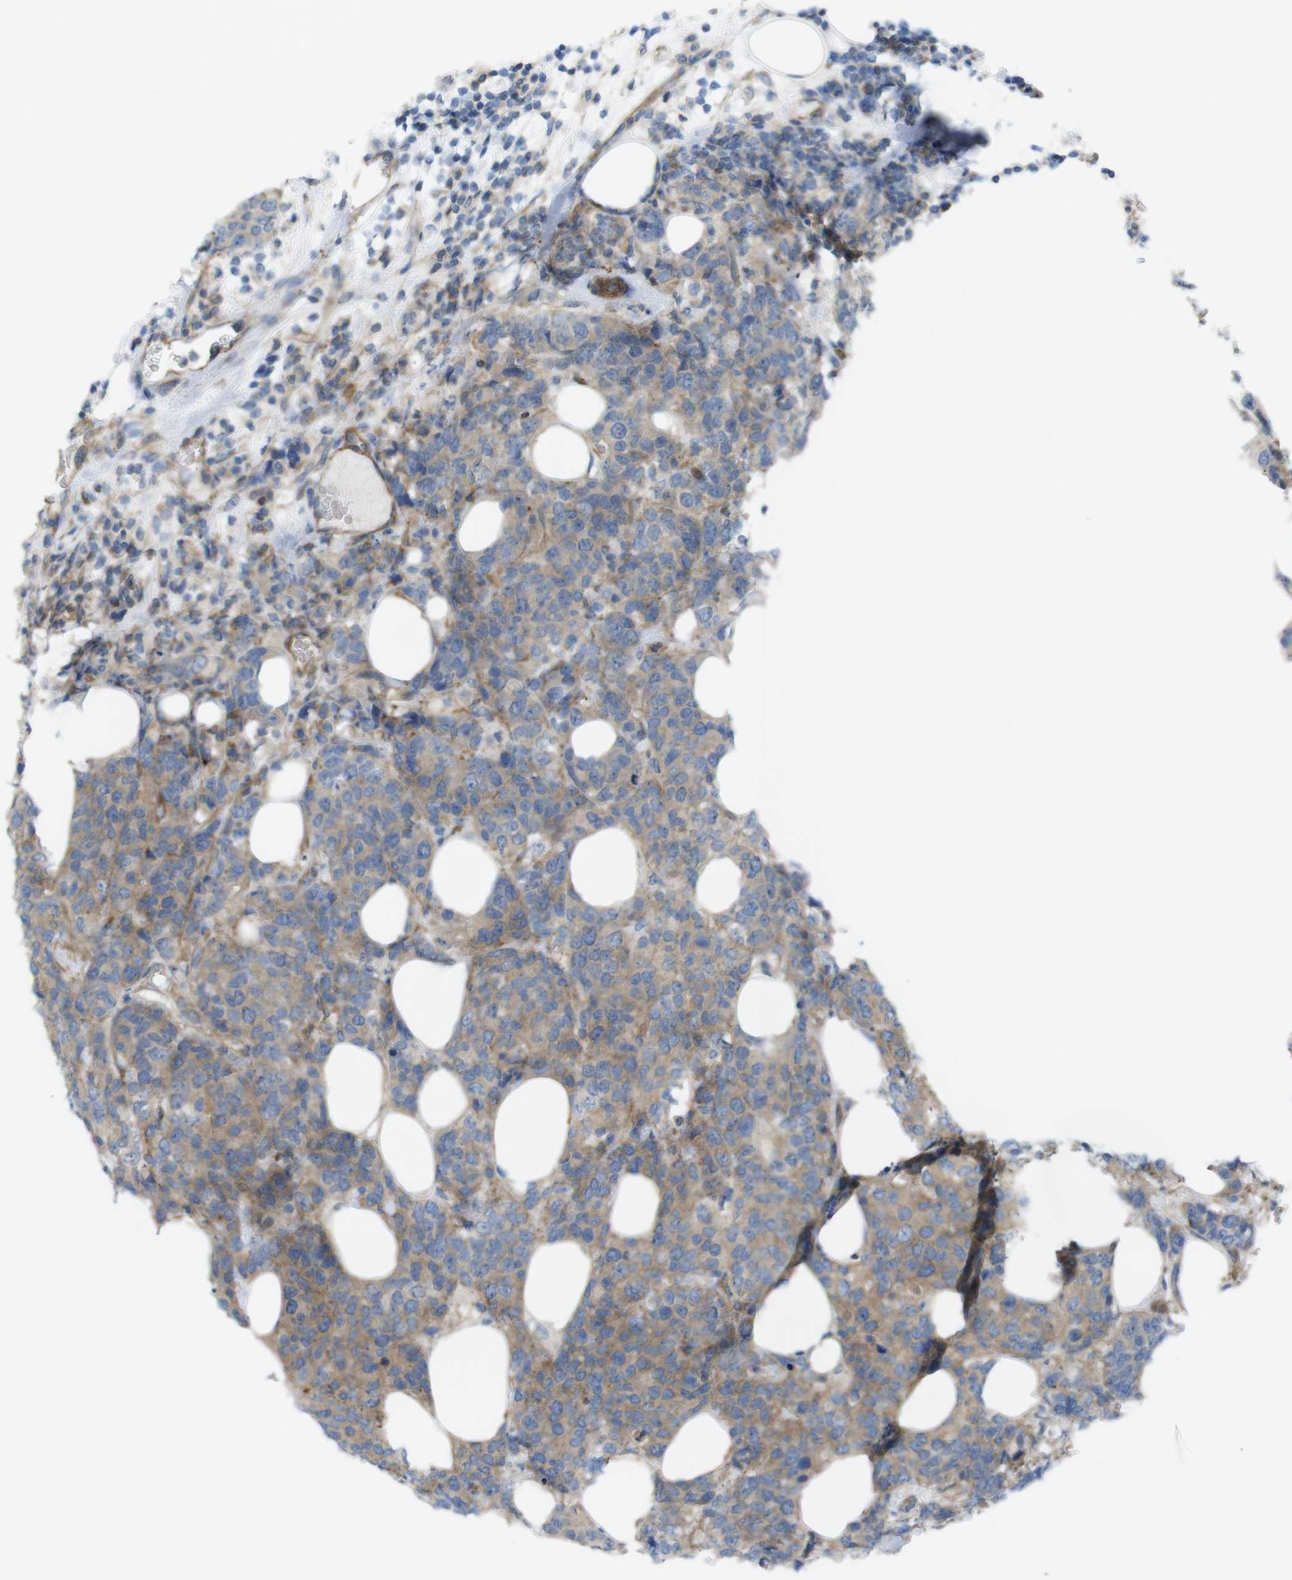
{"staining": {"intensity": "moderate", "quantity": ">75%", "location": "cytoplasmic/membranous"}, "tissue": "breast cancer", "cell_type": "Tumor cells", "image_type": "cancer", "snomed": [{"axis": "morphology", "description": "Lobular carcinoma"}, {"axis": "topography", "description": "Breast"}], "caption": "This is an image of immunohistochemistry (IHC) staining of breast cancer, which shows moderate positivity in the cytoplasmic/membranous of tumor cells.", "gene": "PREX2", "patient": {"sex": "female", "age": 59}}